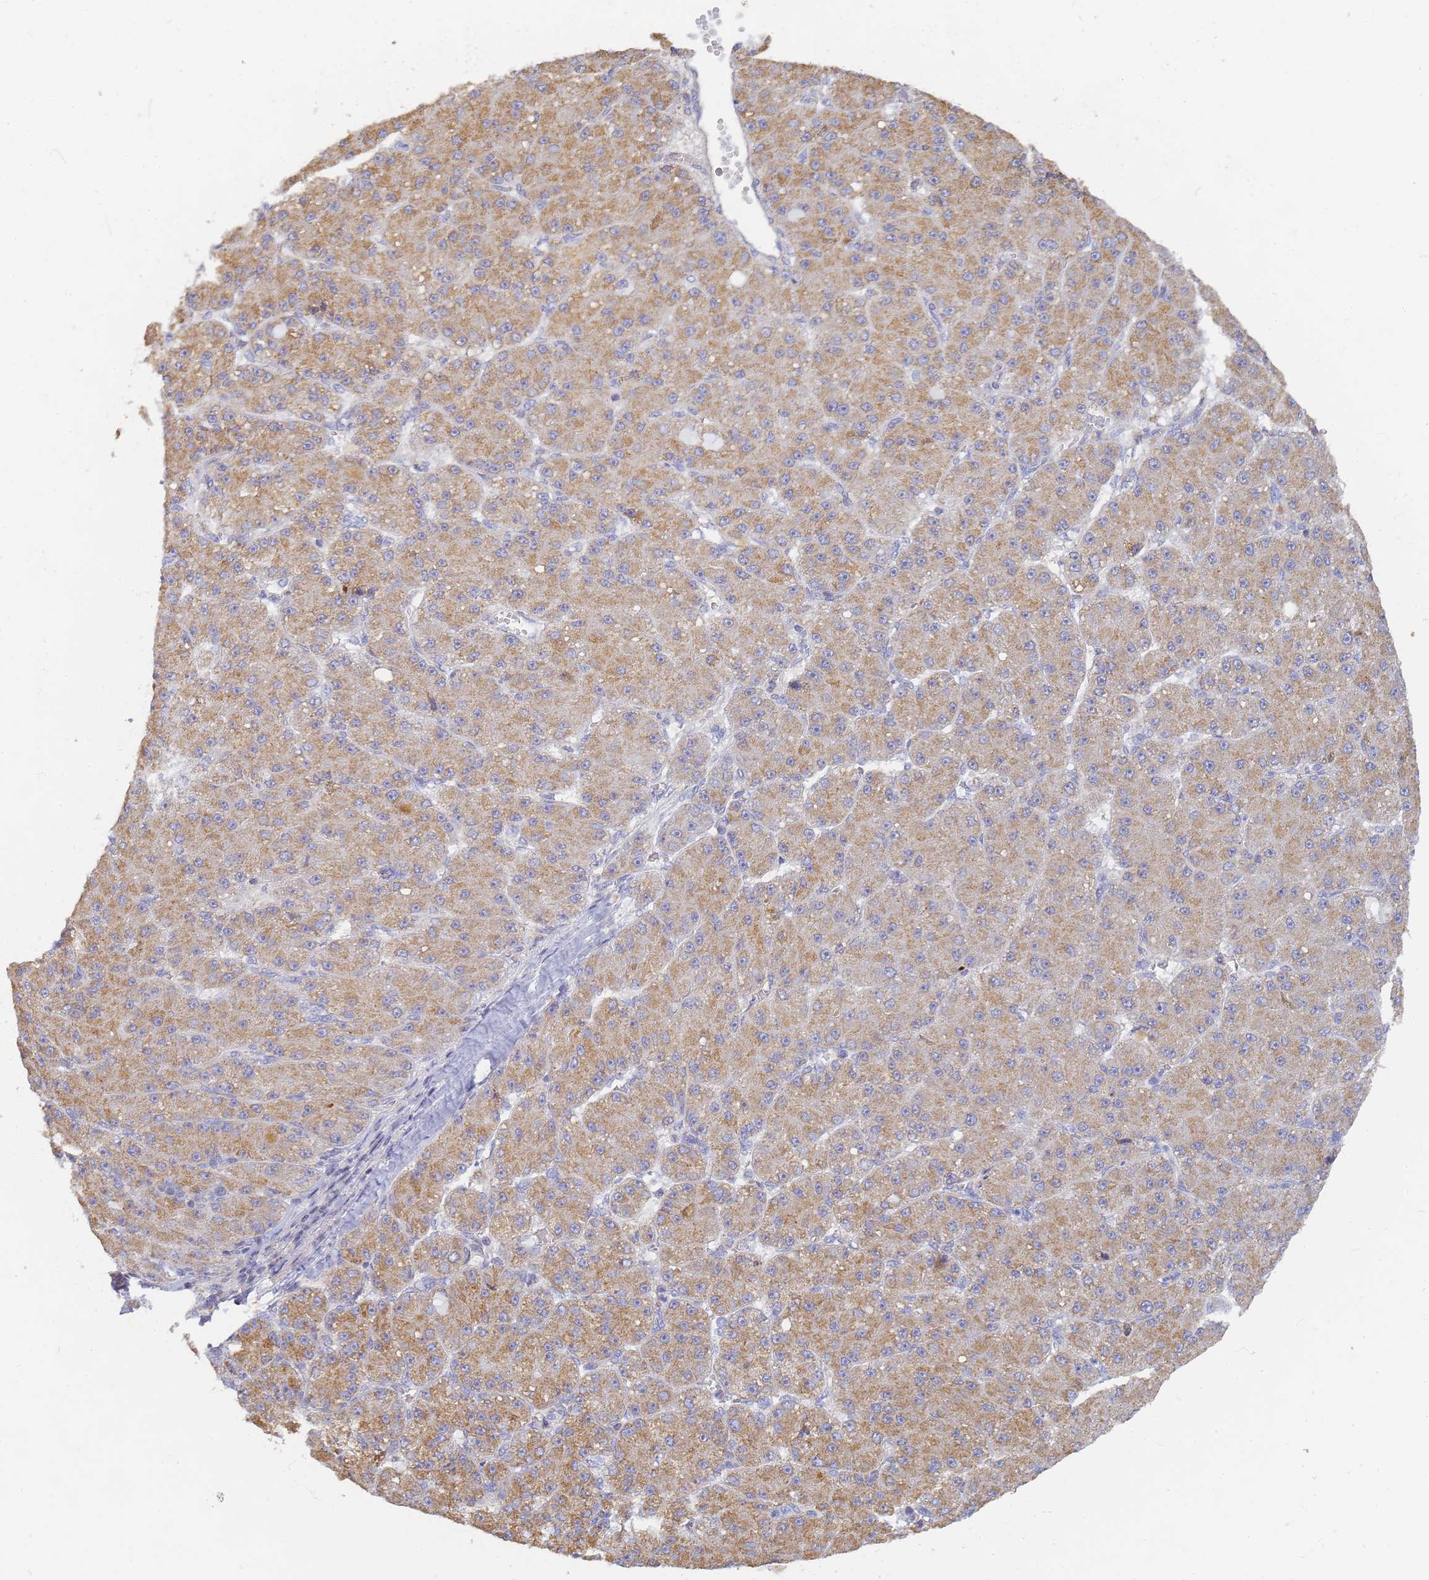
{"staining": {"intensity": "moderate", "quantity": ">75%", "location": "cytoplasmic/membranous"}, "tissue": "liver cancer", "cell_type": "Tumor cells", "image_type": "cancer", "snomed": [{"axis": "morphology", "description": "Carcinoma, Hepatocellular, NOS"}, {"axis": "topography", "description": "Liver"}], "caption": "Moderate cytoplasmic/membranous staining is identified in about >75% of tumor cells in hepatocellular carcinoma (liver). Ihc stains the protein of interest in brown and the nuclei are stained blue.", "gene": "UTP23", "patient": {"sex": "male", "age": 67}}